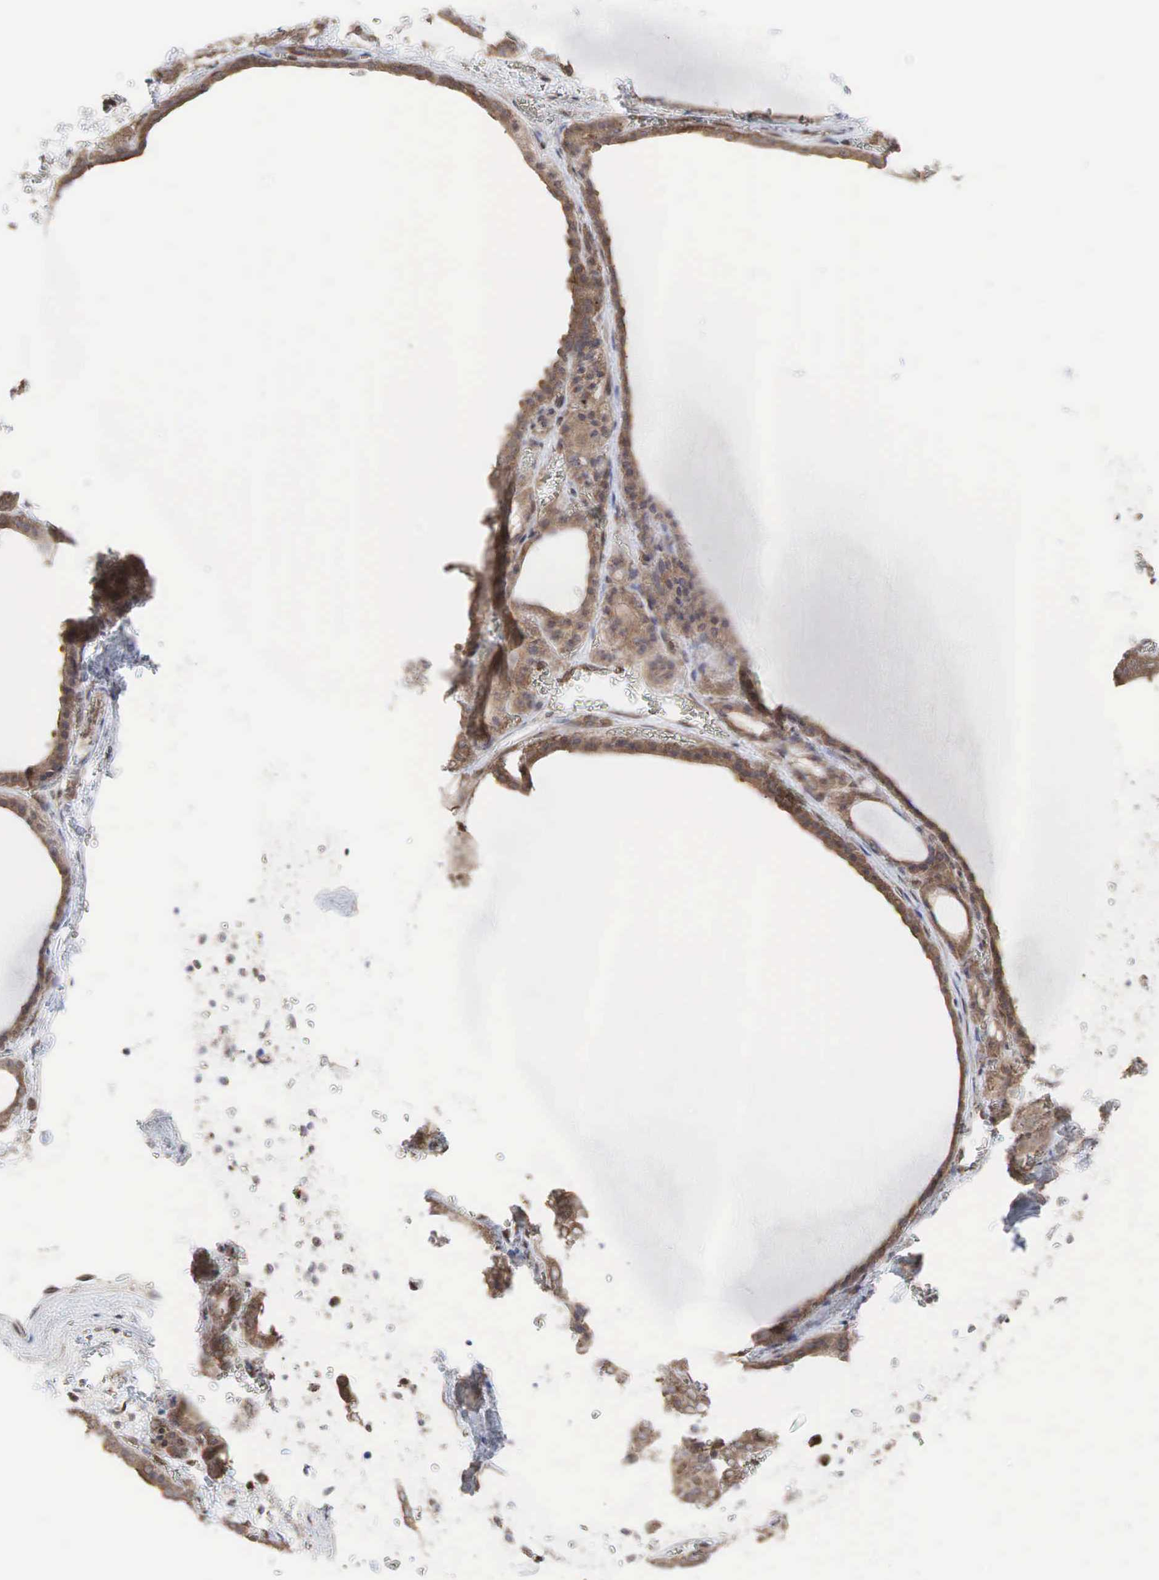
{"staining": {"intensity": "moderate", "quantity": ">75%", "location": "cytoplasmic/membranous"}, "tissue": "thyroid gland", "cell_type": "Glandular cells", "image_type": "normal", "snomed": [{"axis": "morphology", "description": "Normal tissue, NOS"}, {"axis": "topography", "description": "Thyroid gland"}], "caption": "Immunohistochemistry (IHC) (DAB) staining of unremarkable human thyroid gland exhibits moderate cytoplasmic/membranous protein staining in approximately >75% of glandular cells.", "gene": "PABPC5", "patient": {"sex": "female", "age": 55}}